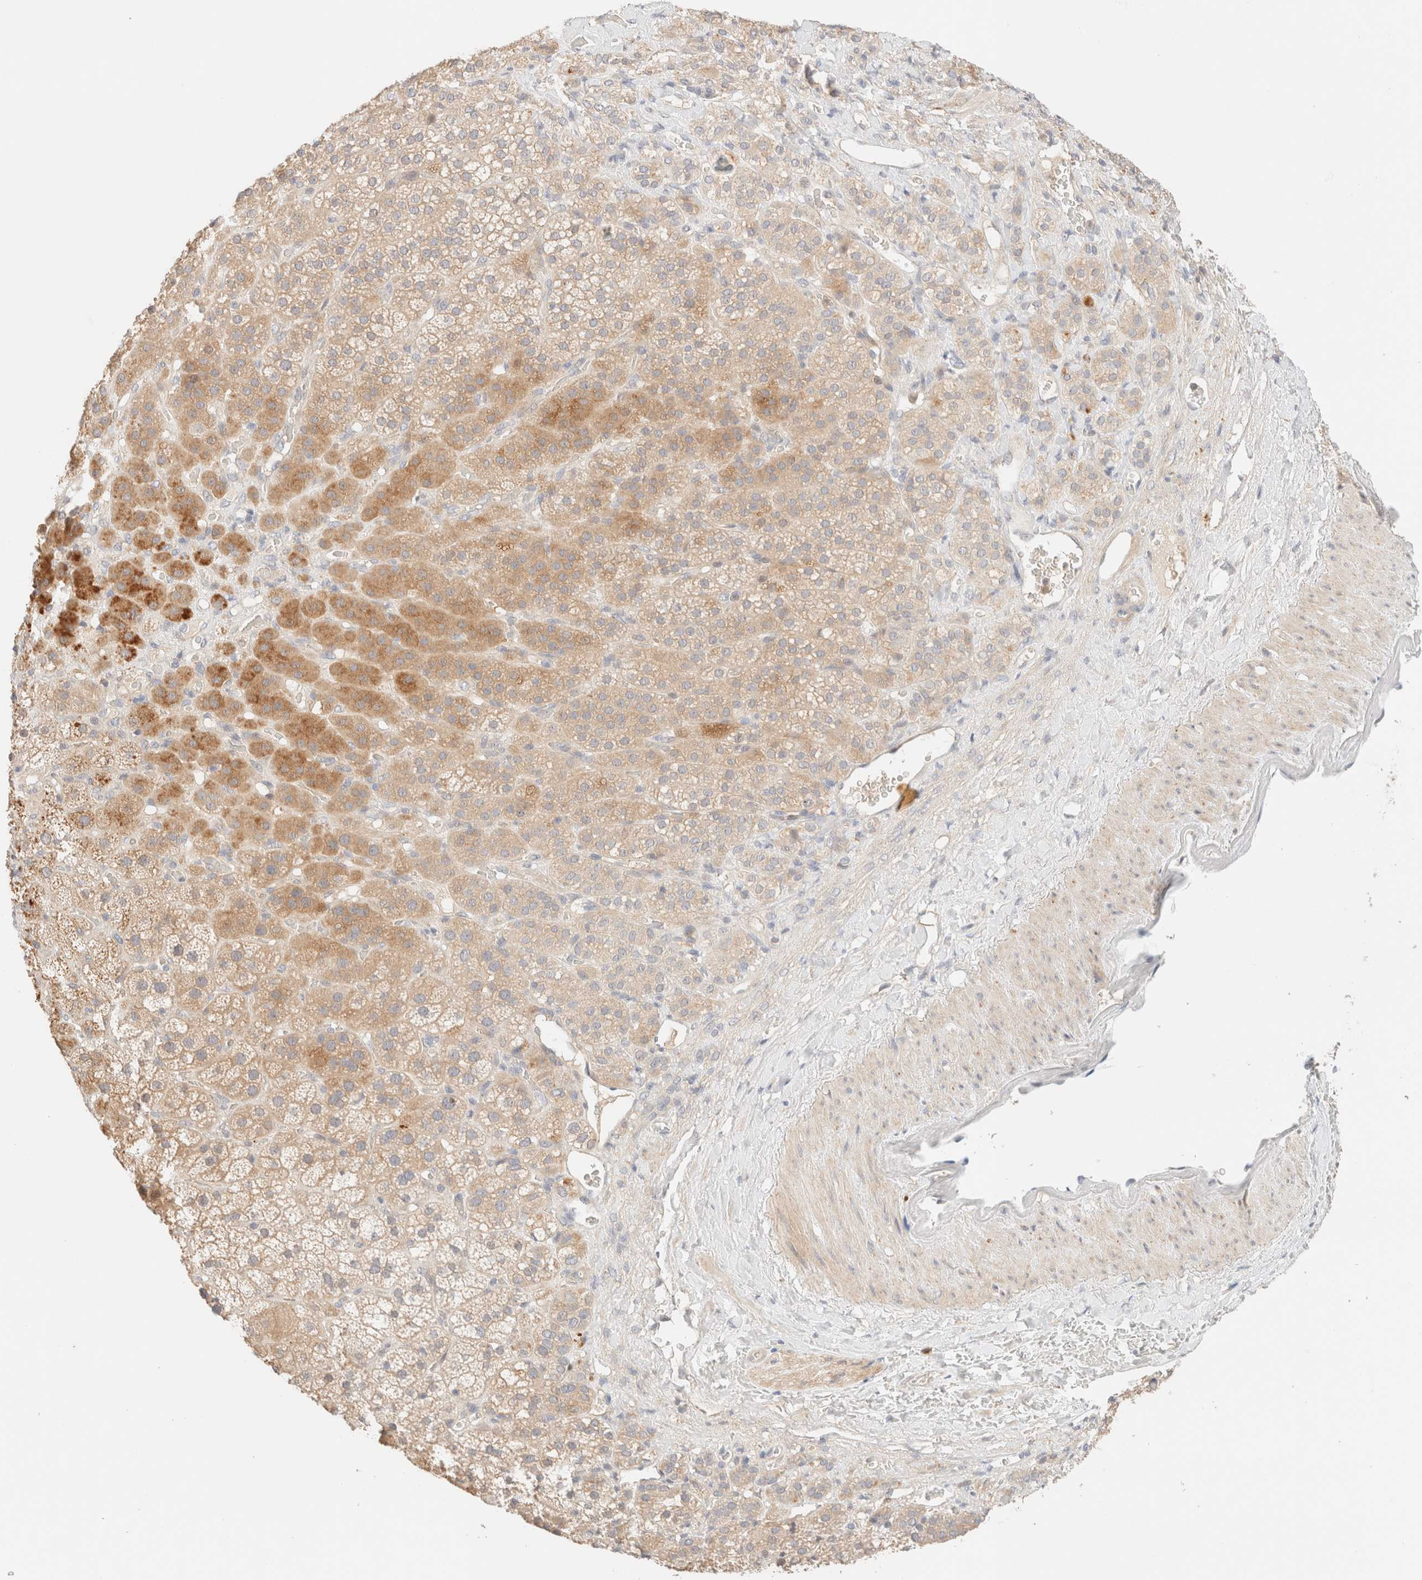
{"staining": {"intensity": "moderate", "quantity": "25%-75%", "location": "cytoplasmic/membranous"}, "tissue": "adrenal gland", "cell_type": "Glandular cells", "image_type": "normal", "snomed": [{"axis": "morphology", "description": "Normal tissue, NOS"}, {"axis": "topography", "description": "Adrenal gland"}], "caption": "Protein expression analysis of unremarkable adrenal gland reveals moderate cytoplasmic/membranous expression in about 25%-75% of glandular cells.", "gene": "SGSM2", "patient": {"sex": "male", "age": 57}}